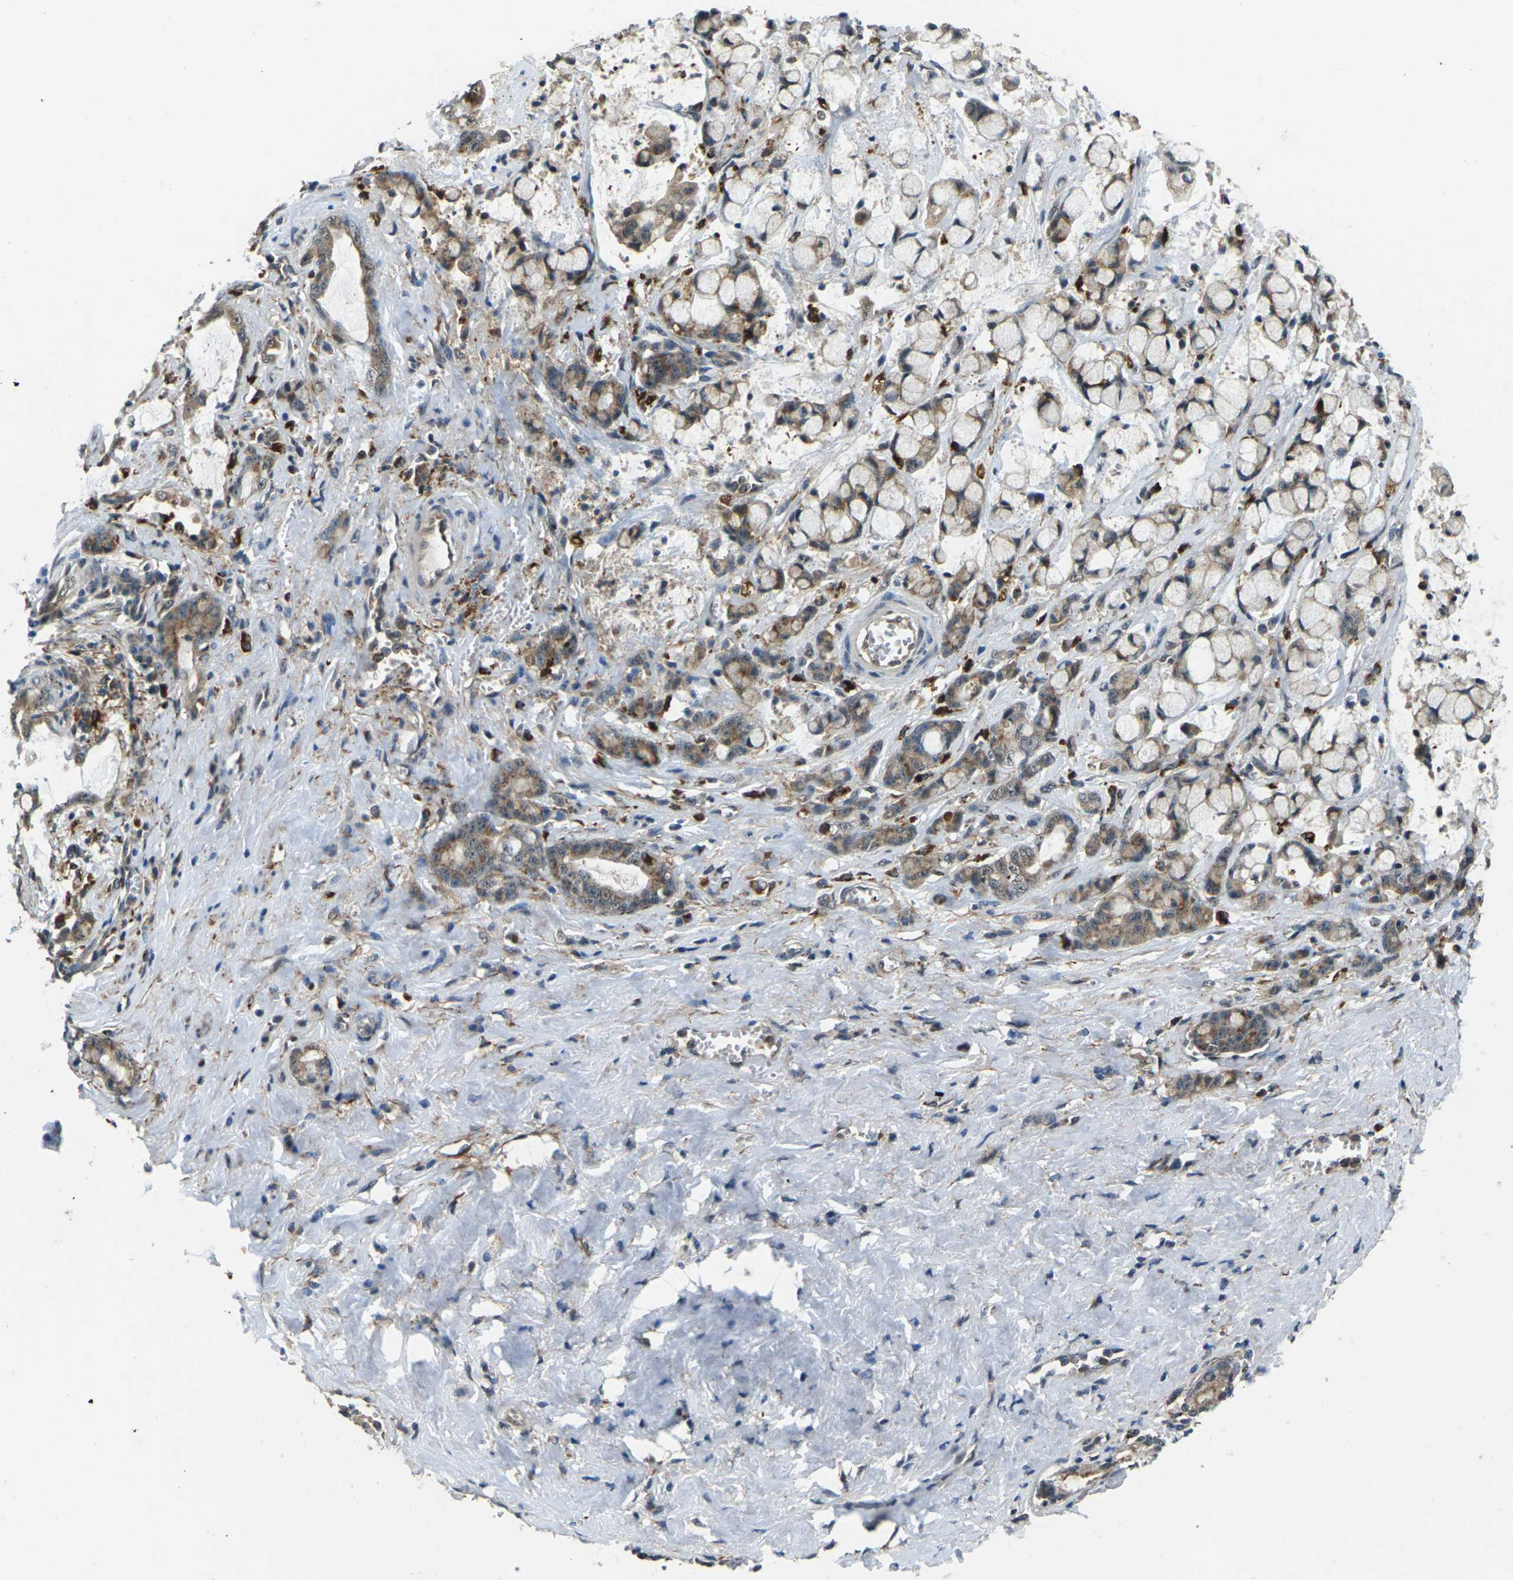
{"staining": {"intensity": "moderate", "quantity": ">75%", "location": "cytoplasmic/membranous"}, "tissue": "pancreatic cancer", "cell_type": "Tumor cells", "image_type": "cancer", "snomed": [{"axis": "morphology", "description": "Adenocarcinoma, NOS"}, {"axis": "topography", "description": "Pancreas"}], "caption": "Immunohistochemical staining of adenocarcinoma (pancreatic) shows moderate cytoplasmic/membranous protein positivity in about >75% of tumor cells.", "gene": "SLC31A2", "patient": {"sex": "female", "age": 73}}